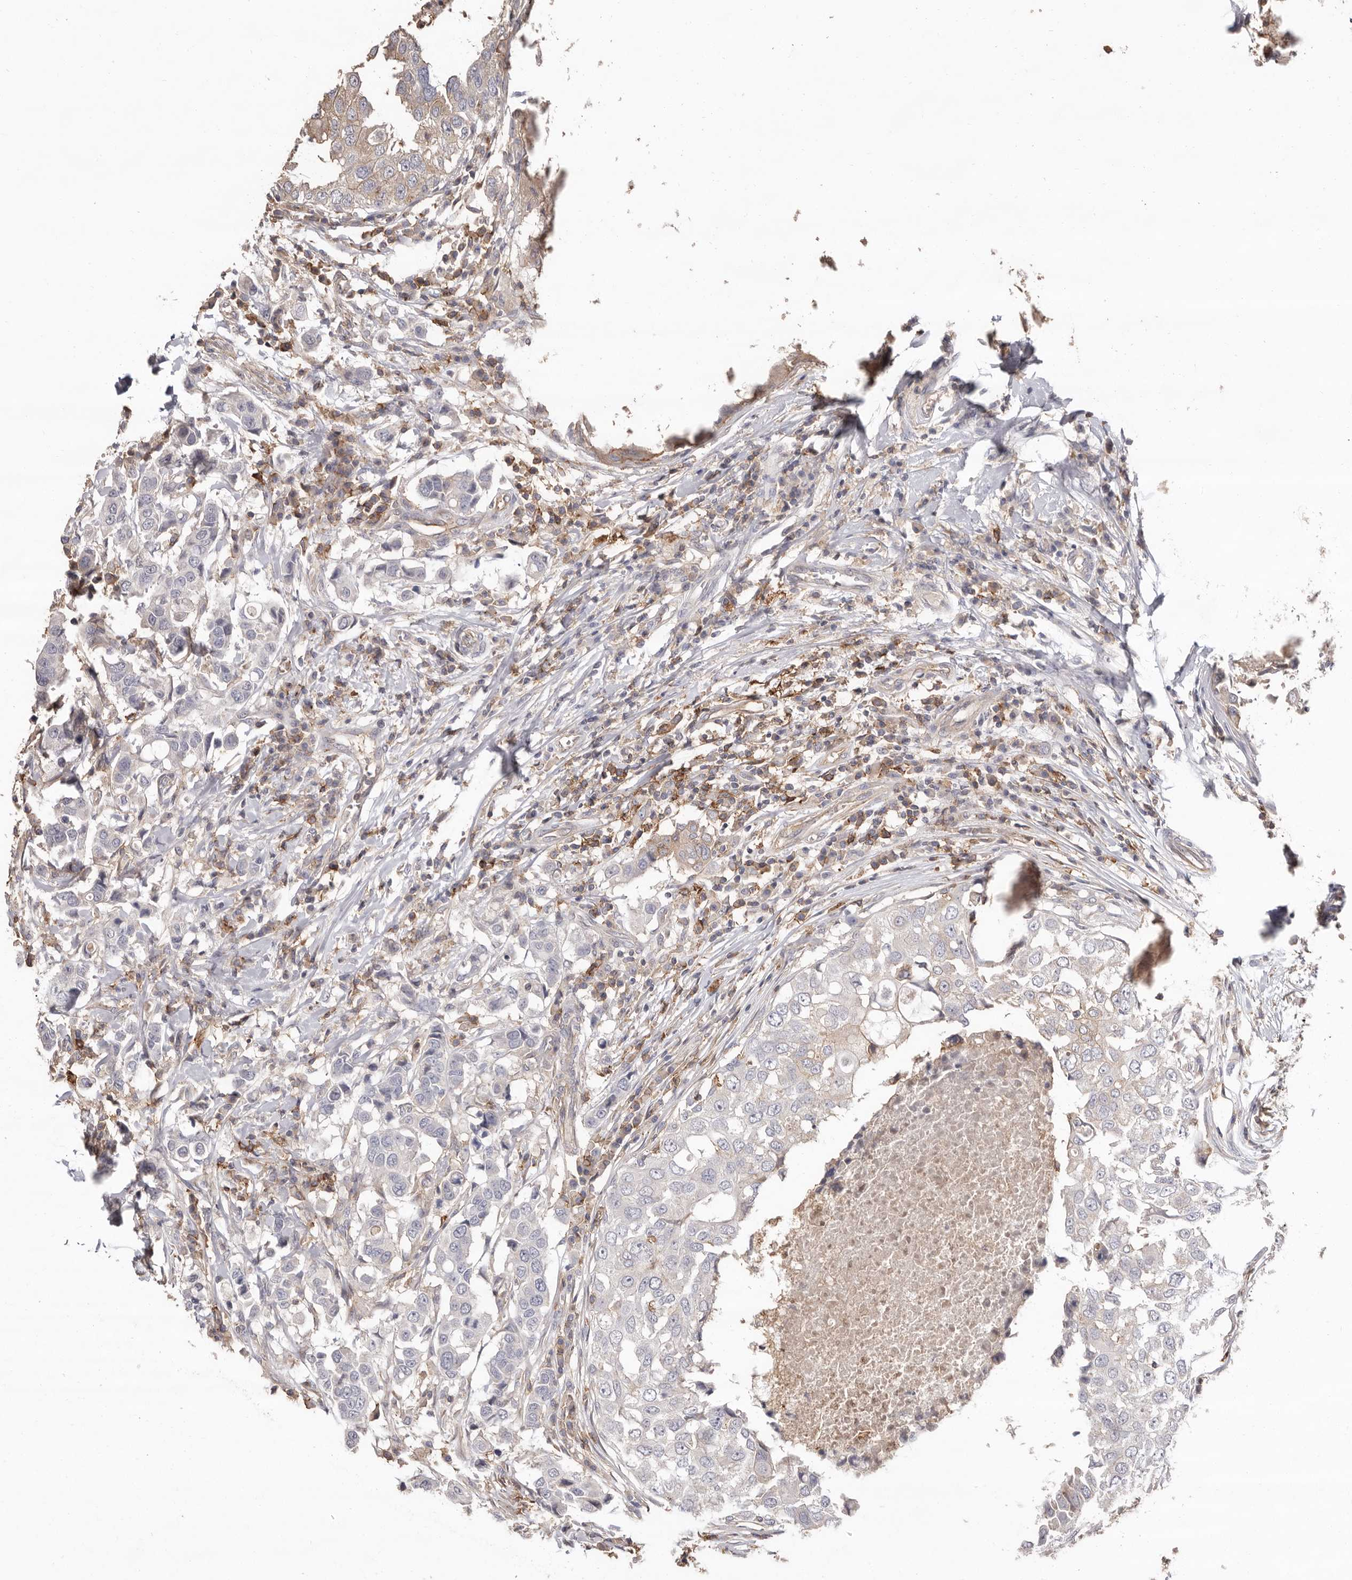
{"staining": {"intensity": "weak", "quantity": "<25%", "location": "cytoplasmic/membranous"}, "tissue": "breast cancer", "cell_type": "Tumor cells", "image_type": "cancer", "snomed": [{"axis": "morphology", "description": "Duct carcinoma"}, {"axis": "topography", "description": "Breast"}], "caption": "The micrograph demonstrates no staining of tumor cells in intraductal carcinoma (breast). (DAB (3,3'-diaminobenzidine) immunohistochemistry with hematoxylin counter stain).", "gene": "MMACHC", "patient": {"sex": "female", "age": 27}}